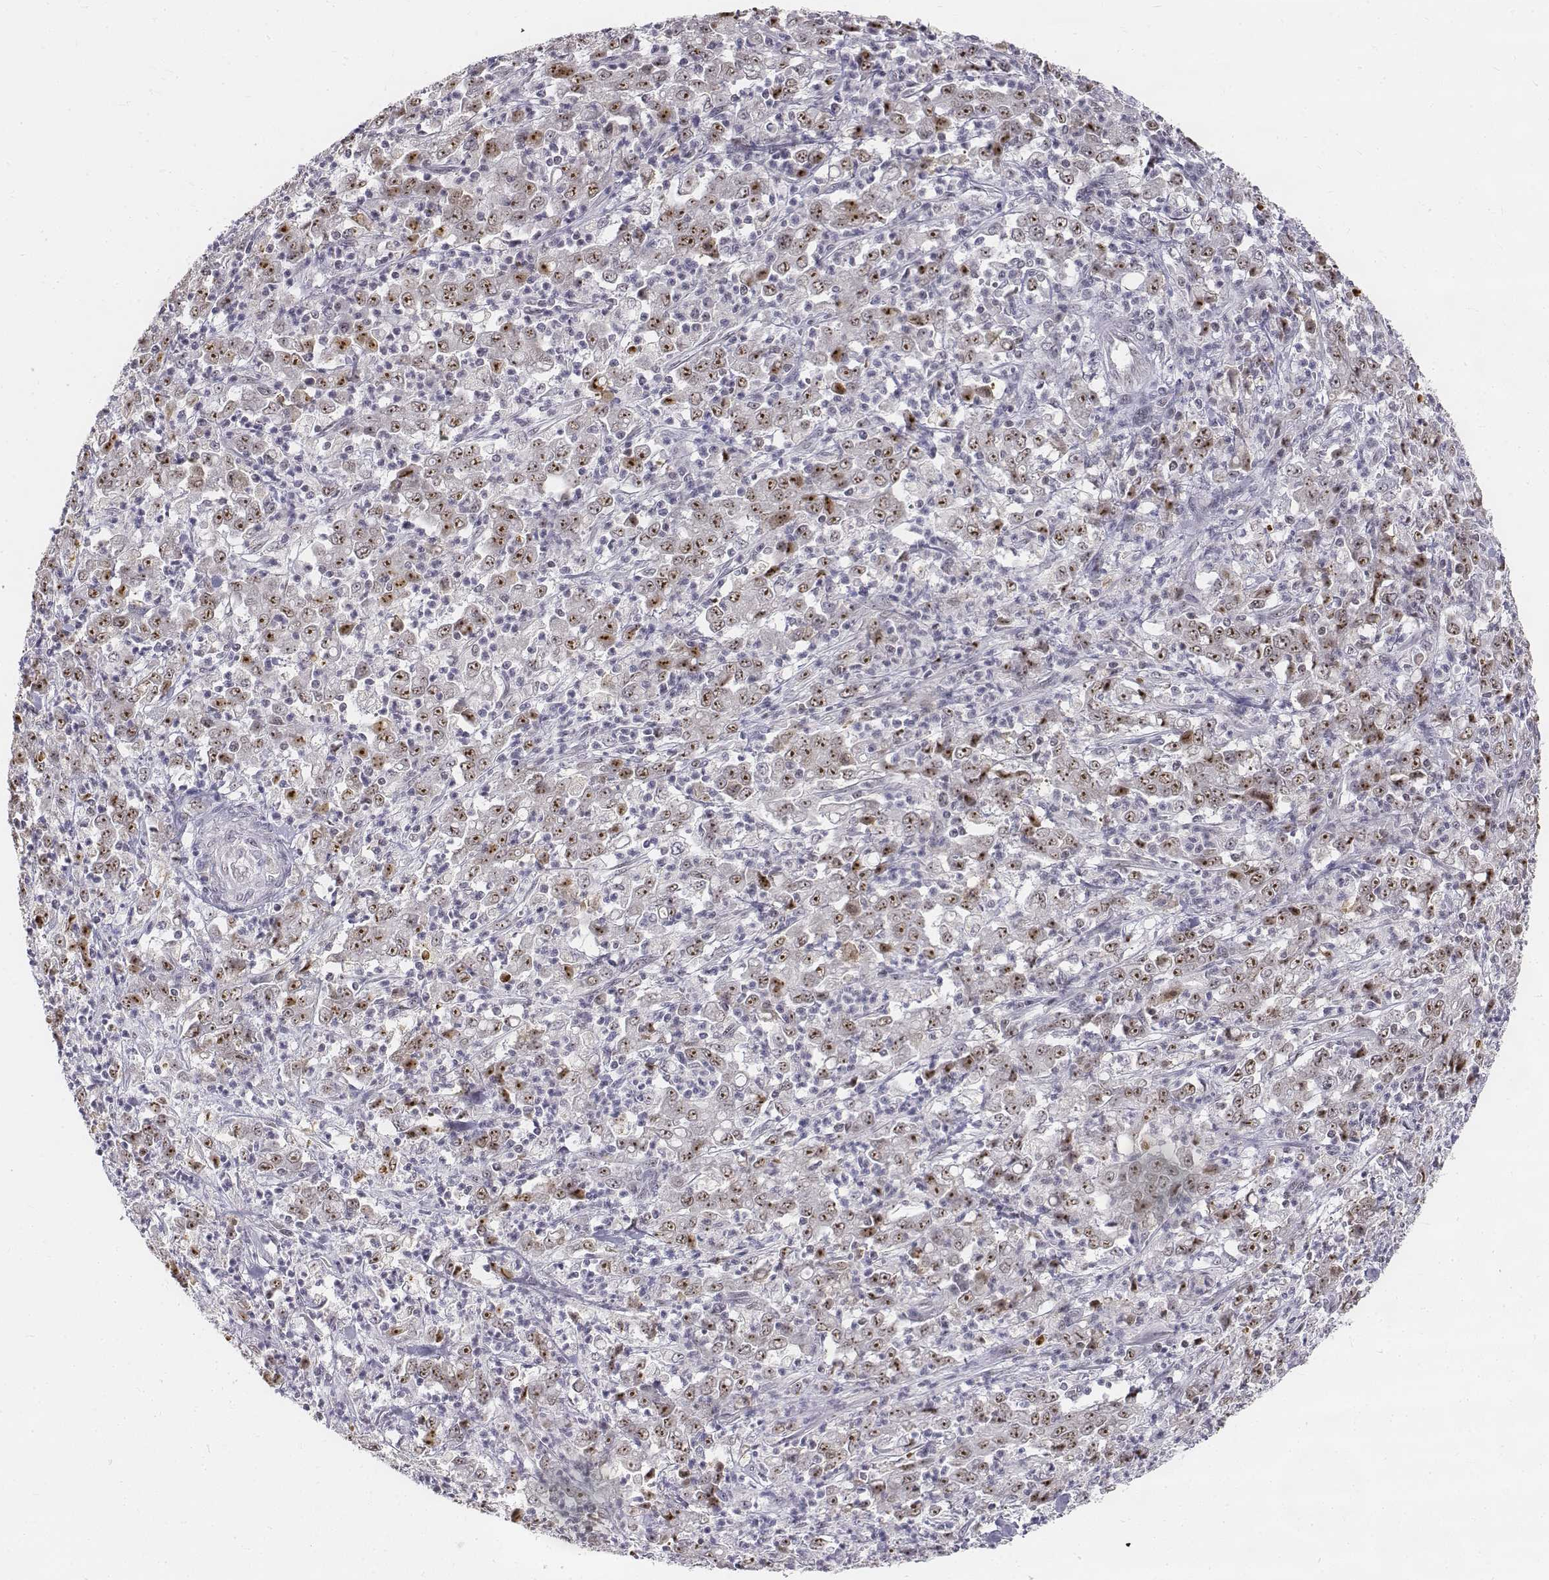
{"staining": {"intensity": "weak", "quantity": ">75%", "location": "nuclear"}, "tissue": "stomach cancer", "cell_type": "Tumor cells", "image_type": "cancer", "snomed": [{"axis": "morphology", "description": "Adenocarcinoma, NOS"}, {"axis": "topography", "description": "Stomach, lower"}], "caption": "This micrograph displays IHC staining of stomach cancer (adenocarcinoma), with low weak nuclear expression in about >75% of tumor cells.", "gene": "PHF6", "patient": {"sex": "female", "age": 71}}